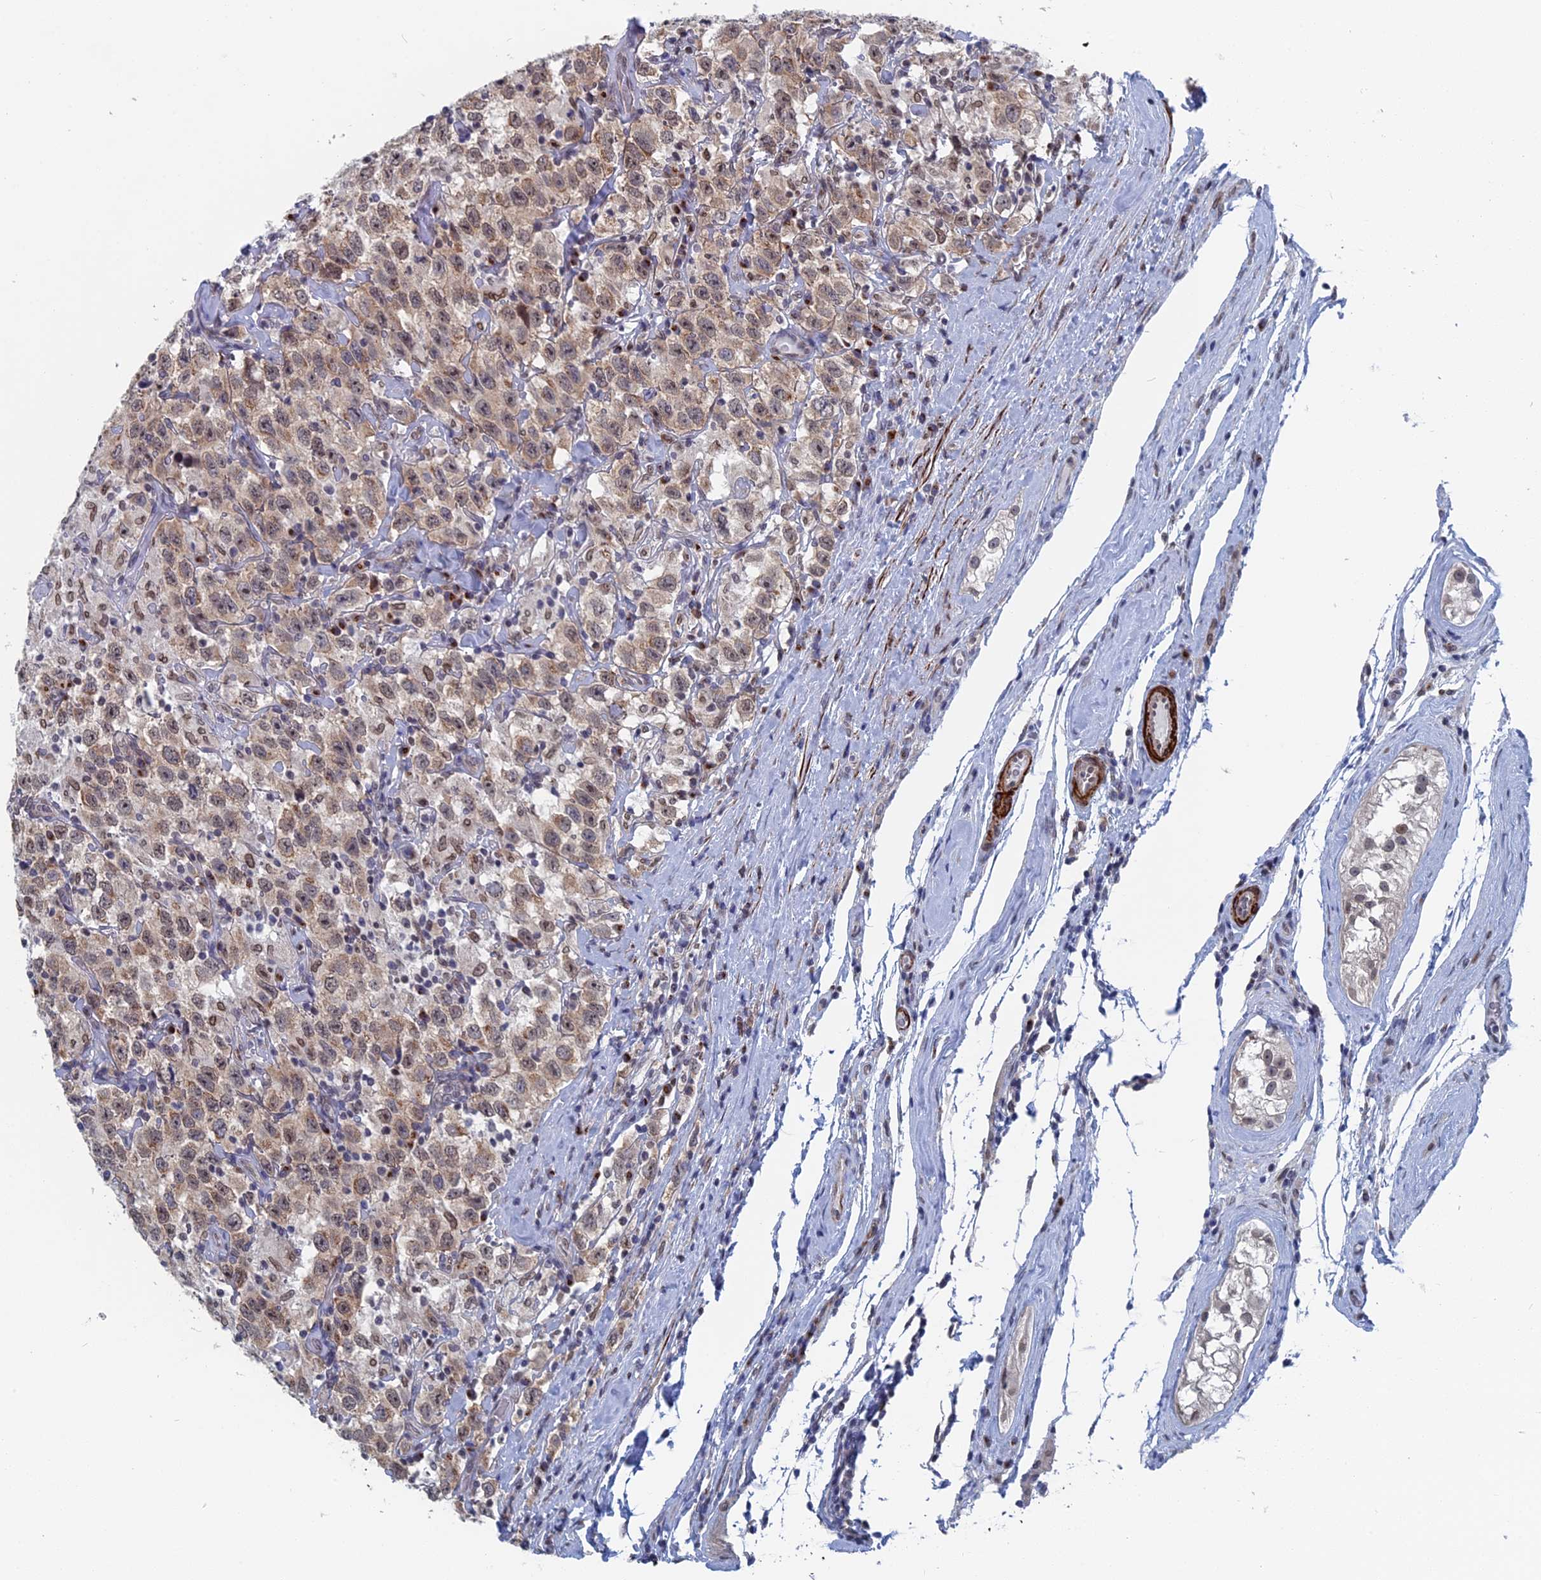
{"staining": {"intensity": "weak", "quantity": ">75%", "location": "cytoplasmic/membranous"}, "tissue": "testis cancer", "cell_type": "Tumor cells", "image_type": "cancer", "snomed": [{"axis": "morphology", "description": "Seminoma, NOS"}, {"axis": "topography", "description": "Testis"}], "caption": "This is an image of IHC staining of testis seminoma, which shows weak staining in the cytoplasmic/membranous of tumor cells.", "gene": "MTRF1", "patient": {"sex": "male", "age": 41}}